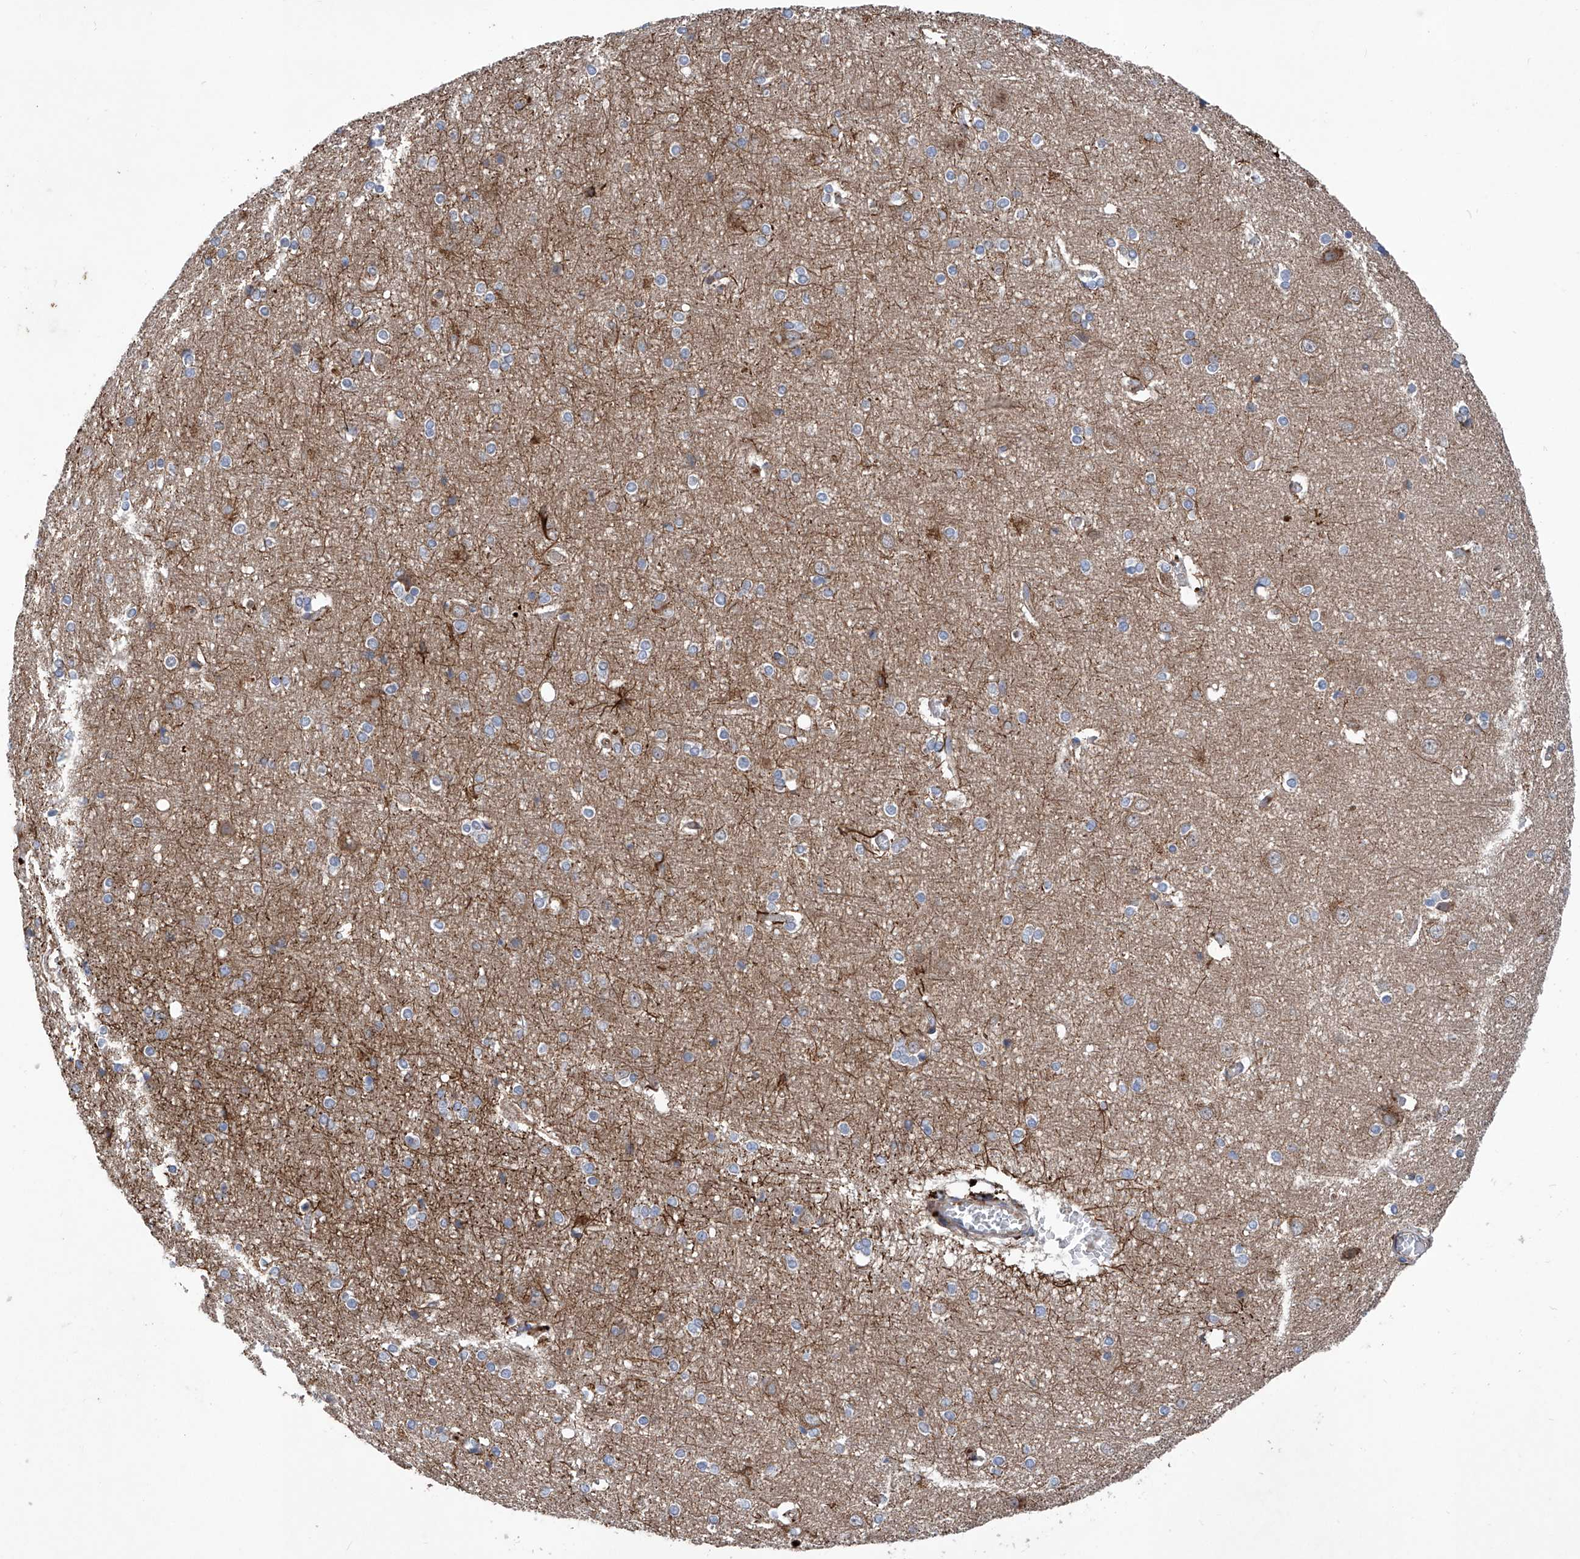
{"staining": {"intensity": "moderate", "quantity": ">75%", "location": "cytoplasmic/membranous"}, "tissue": "cerebral cortex", "cell_type": "Endothelial cells", "image_type": "normal", "snomed": [{"axis": "morphology", "description": "Normal tissue, NOS"}, {"axis": "topography", "description": "Cerebral cortex"}], "caption": "DAB (3,3'-diaminobenzidine) immunohistochemical staining of unremarkable cerebral cortex reveals moderate cytoplasmic/membranous protein expression in about >75% of endothelial cells.", "gene": "ASCC3", "patient": {"sex": "male", "age": 54}}